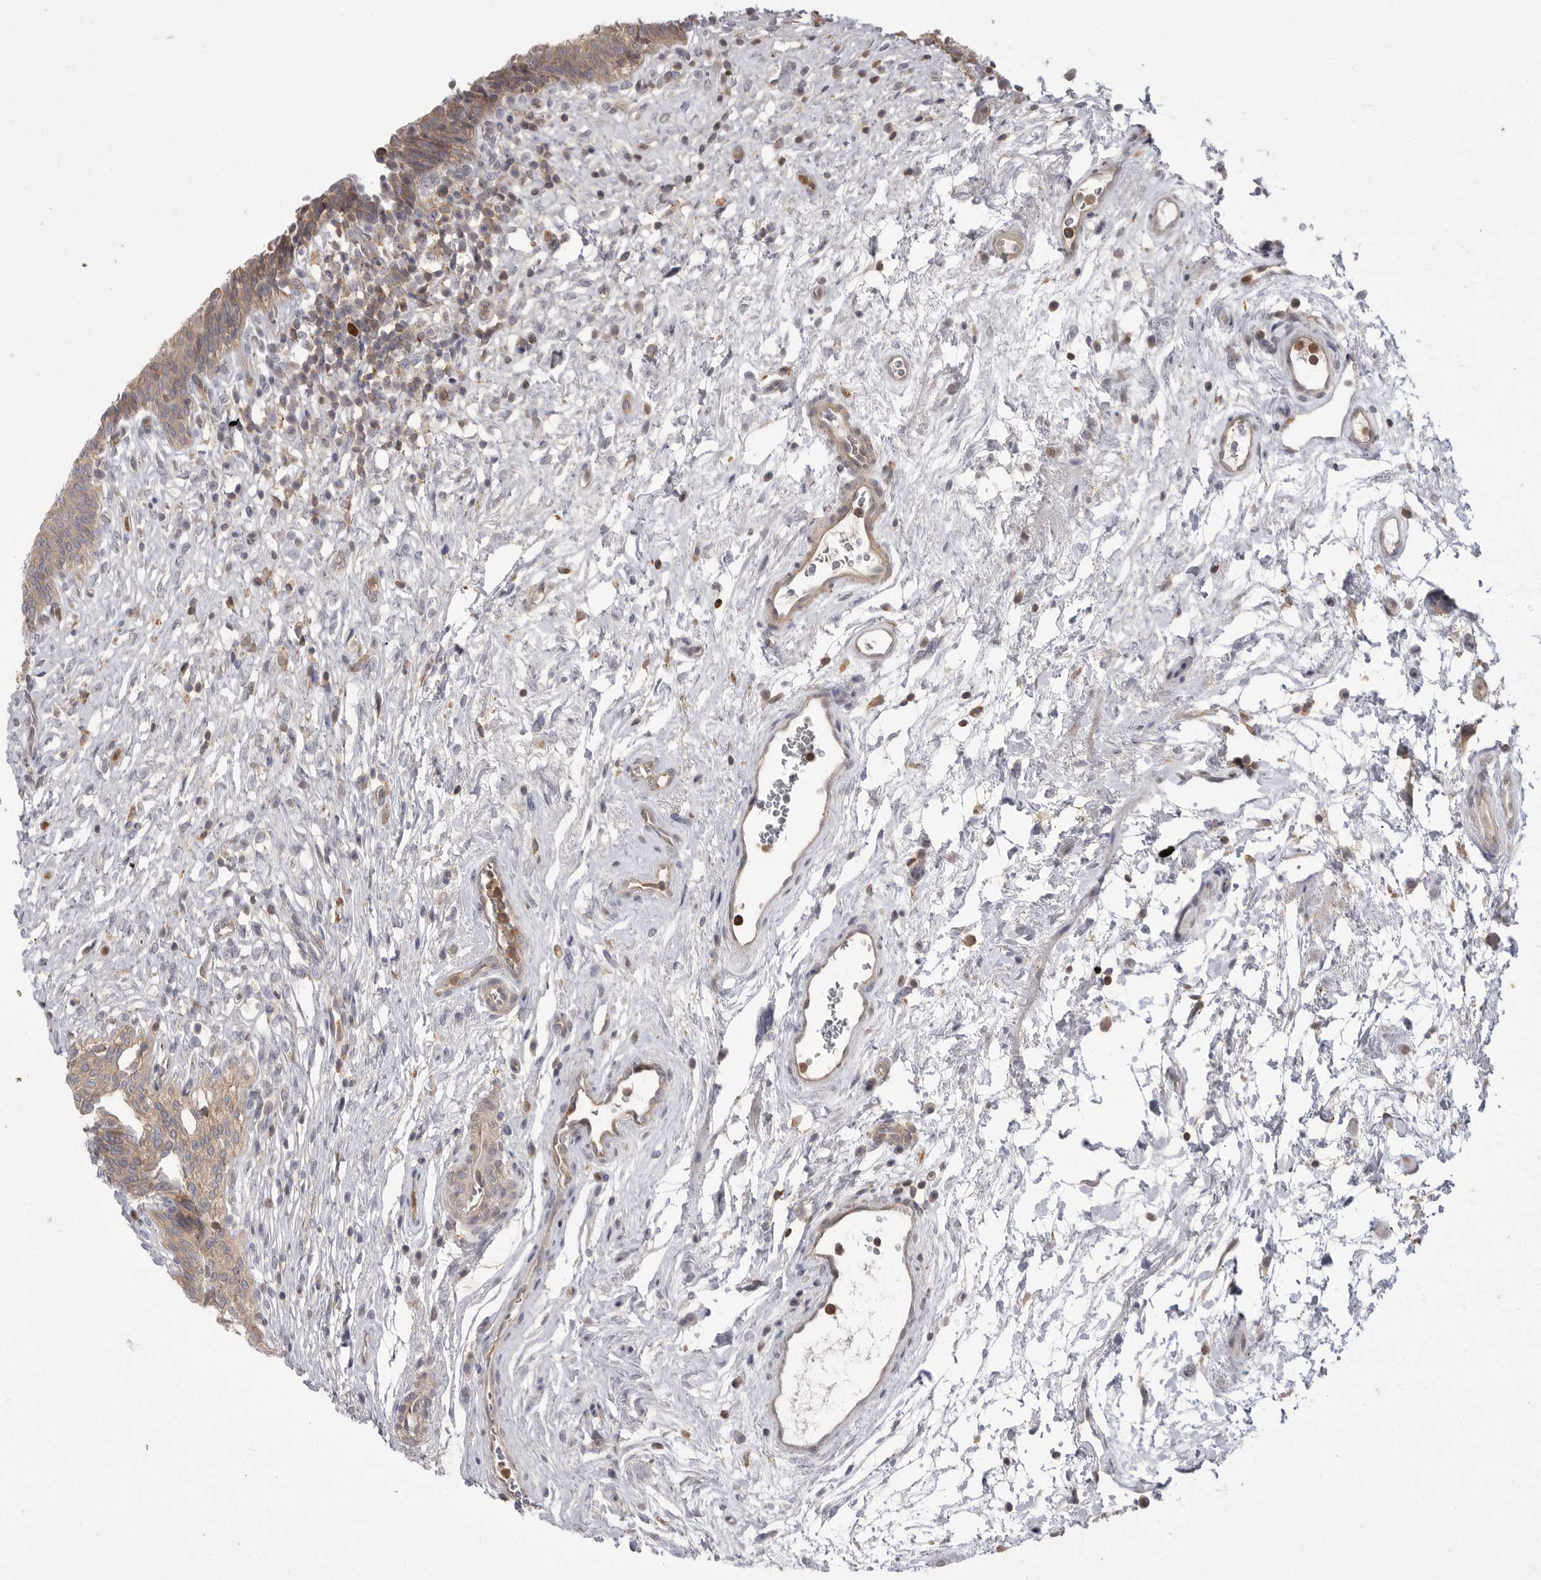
{"staining": {"intensity": "weak", "quantity": "25%-75%", "location": "cytoplasmic/membranous"}, "tissue": "urinary bladder", "cell_type": "Urothelial cells", "image_type": "normal", "snomed": [{"axis": "morphology", "description": "Normal tissue, NOS"}, {"axis": "topography", "description": "Urinary bladder"}], "caption": "A high-resolution histopathology image shows immunohistochemistry staining of benign urinary bladder, which shows weak cytoplasmic/membranous positivity in approximately 25%-75% of urothelial cells. The protein is shown in brown color, while the nuclei are stained blue.", "gene": "TOP2A", "patient": {"sex": "male", "age": 83}}